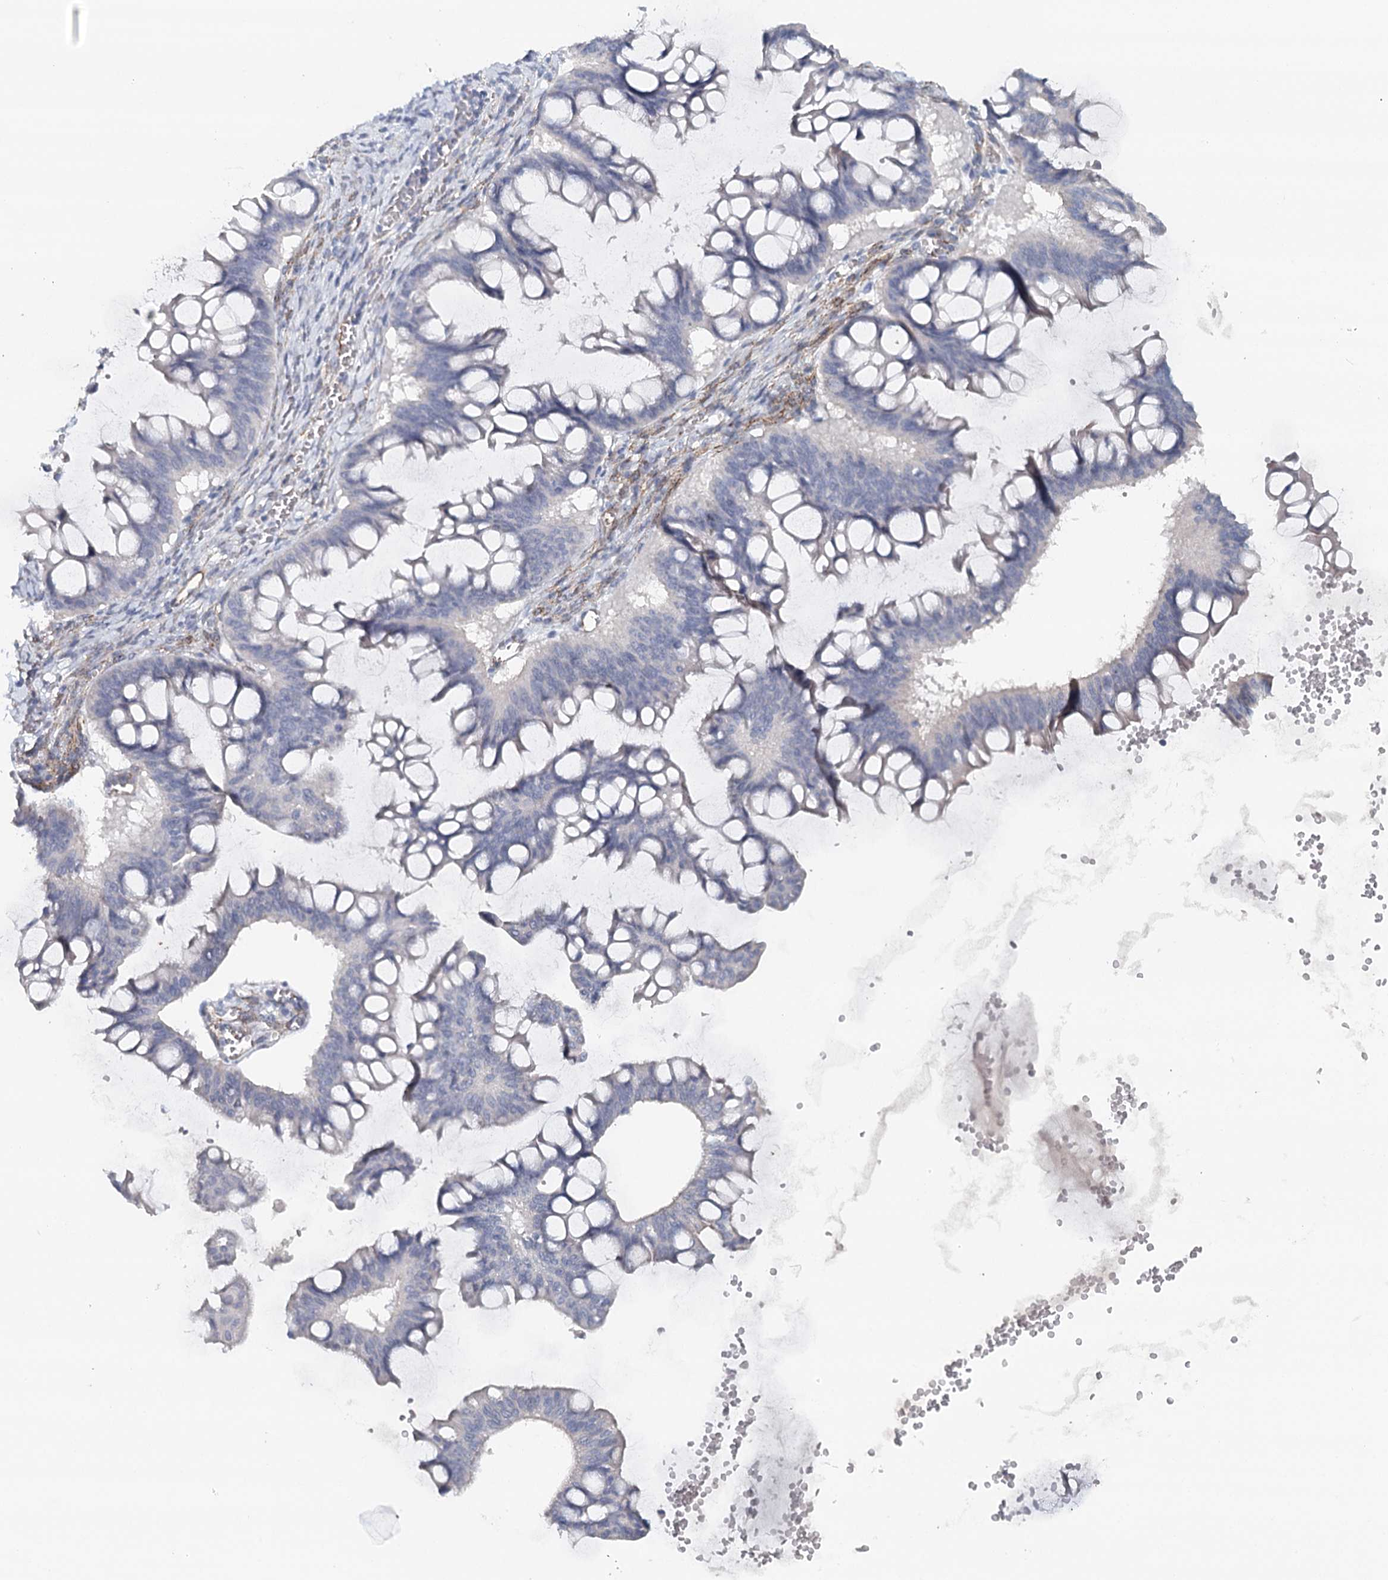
{"staining": {"intensity": "negative", "quantity": "none", "location": "none"}, "tissue": "ovarian cancer", "cell_type": "Tumor cells", "image_type": "cancer", "snomed": [{"axis": "morphology", "description": "Cystadenocarcinoma, mucinous, NOS"}, {"axis": "topography", "description": "Ovary"}], "caption": "Protein analysis of ovarian cancer (mucinous cystadenocarcinoma) shows no significant positivity in tumor cells.", "gene": "SYNPO", "patient": {"sex": "female", "age": 73}}